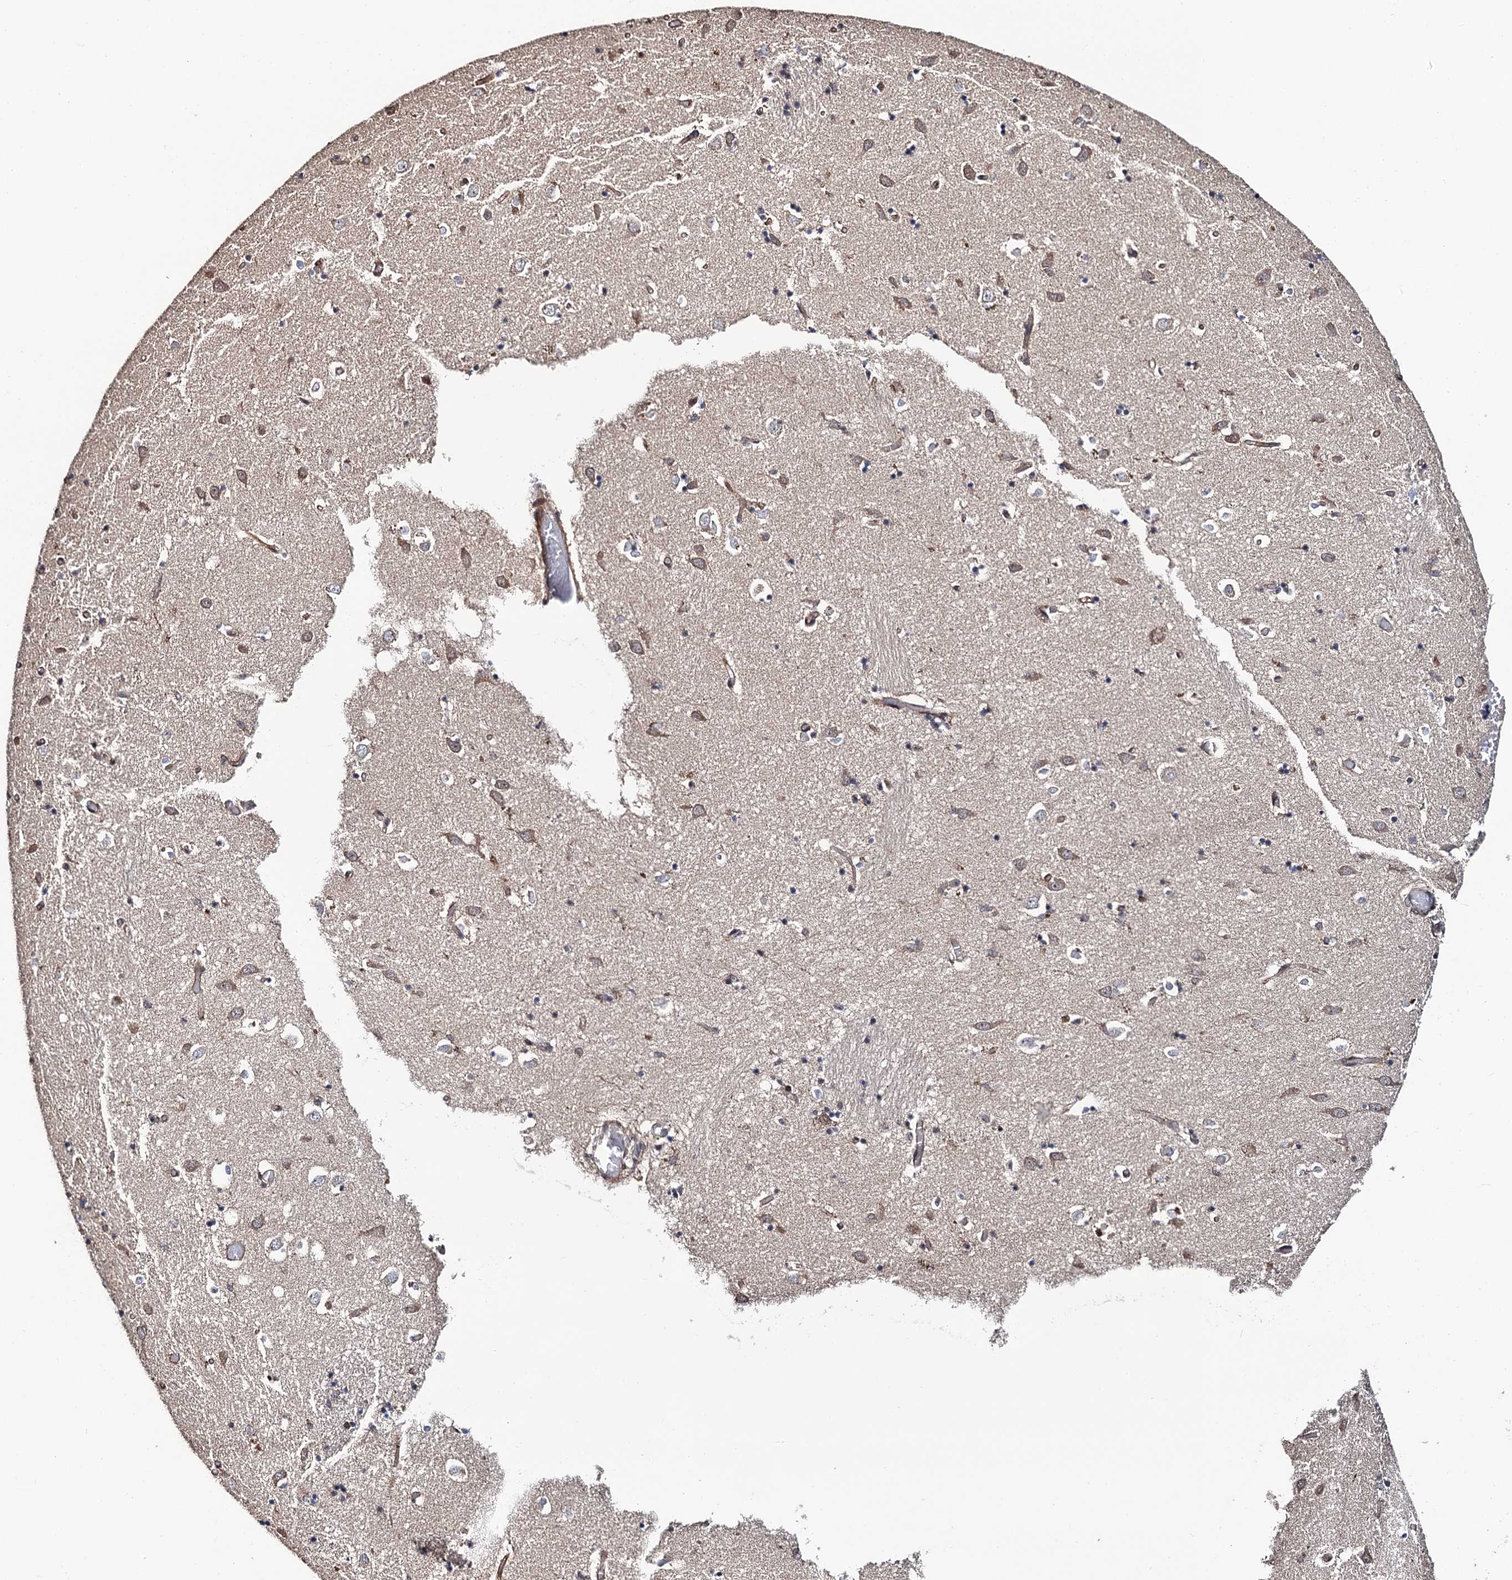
{"staining": {"intensity": "weak", "quantity": "<25%", "location": "nuclear"}, "tissue": "caudate", "cell_type": "Glial cells", "image_type": "normal", "snomed": [{"axis": "morphology", "description": "Normal tissue, NOS"}, {"axis": "topography", "description": "Lateral ventricle wall"}], "caption": "IHC photomicrograph of normal caudate: caudate stained with DAB (3,3'-diaminobenzidine) exhibits no significant protein expression in glial cells. (IHC, brightfield microscopy, high magnification).", "gene": "LRRC63", "patient": {"sex": "male", "age": 70}}